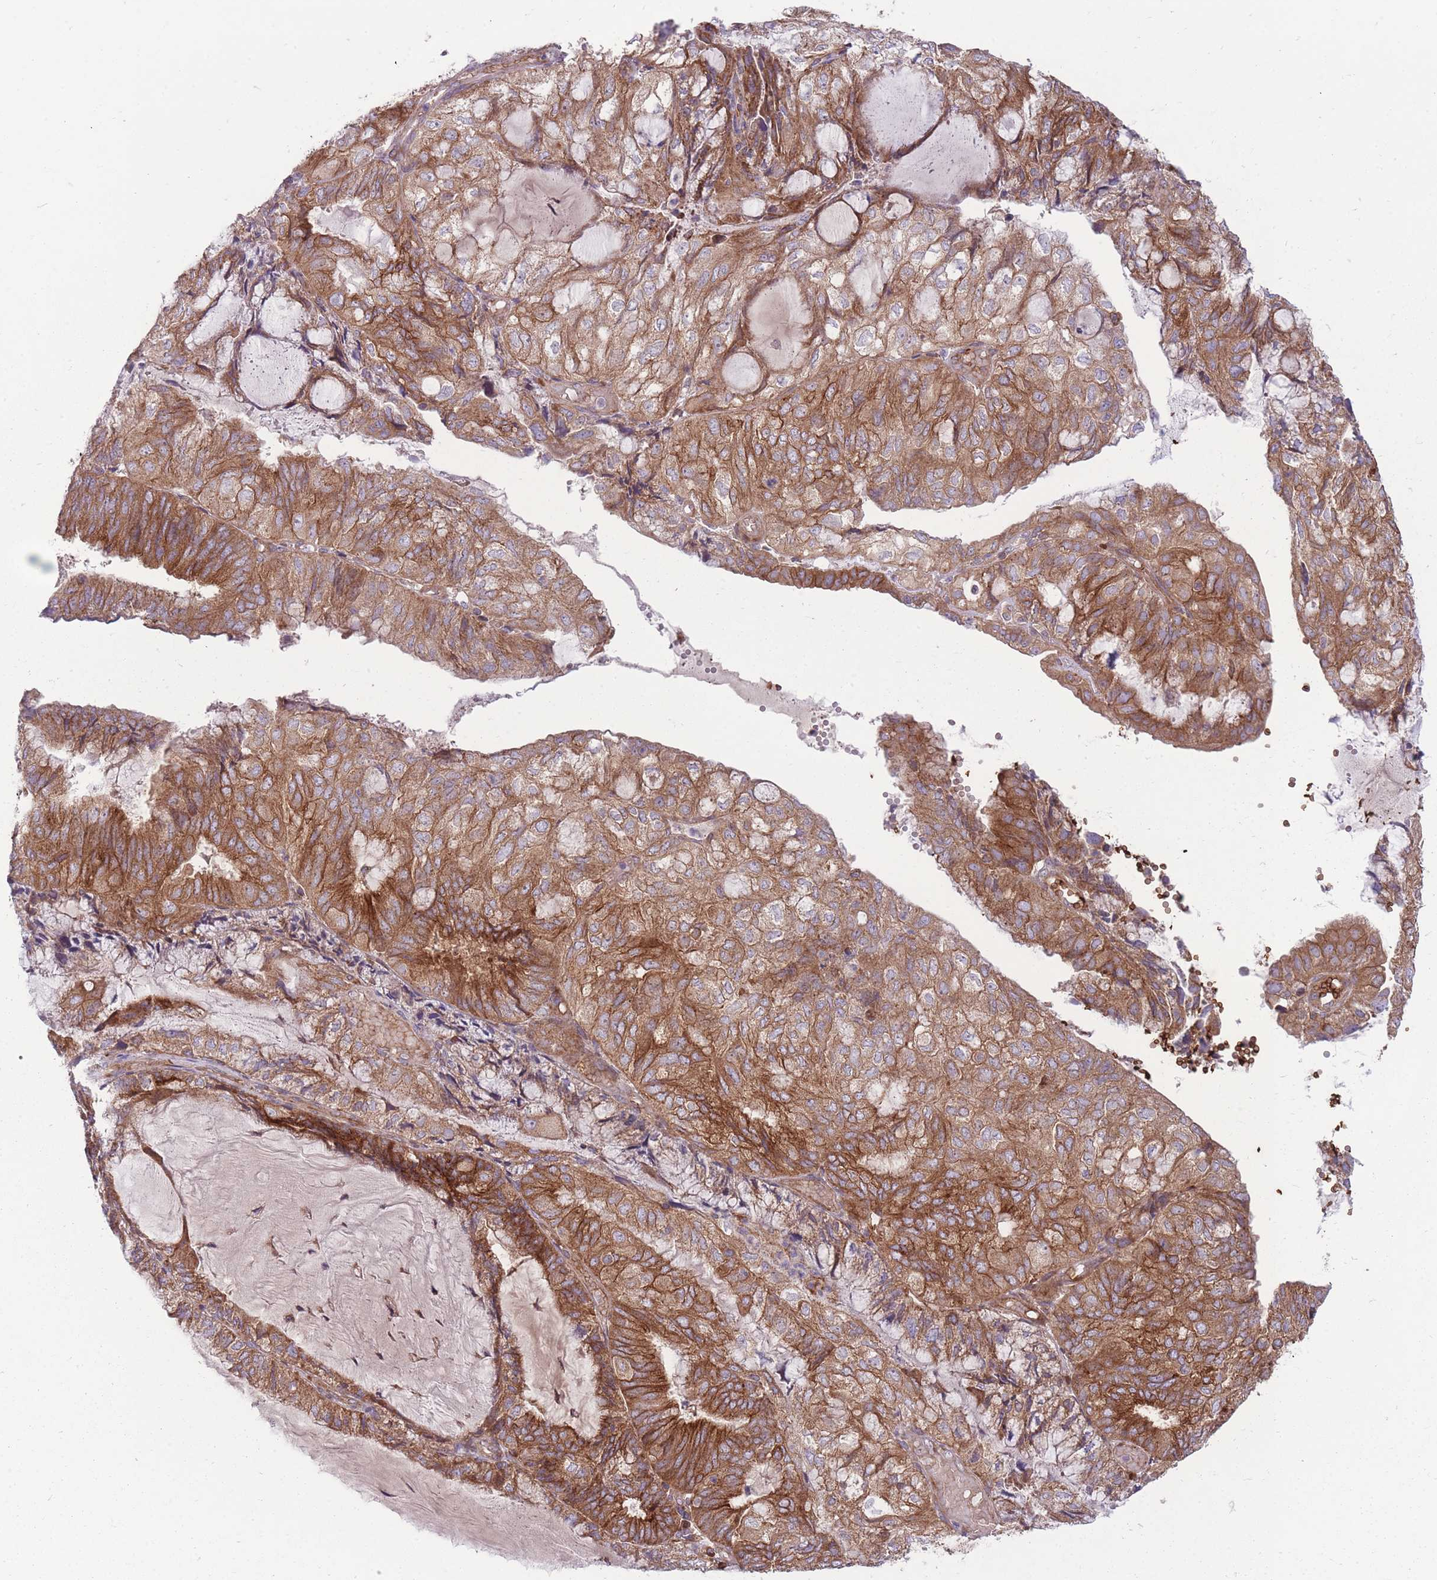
{"staining": {"intensity": "strong", "quantity": ">75%", "location": "cytoplasmic/membranous"}, "tissue": "endometrial cancer", "cell_type": "Tumor cells", "image_type": "cancer", "snomed": [{"axis": "morphology", "description": "Adenocarcinoma, NOS"}, {"axis": "topography", "description": "Endometrium"}], "caption": "An immunohistochemistry (IHC) photomicrograph of tumor tissue is shown. Protein staining in brown shows strong cytoplasmic/membranous positivity in endometrial cancer within tumor cells.", "gene": "ANKRD10", "patient": {"sex": "female", "age": 81}}